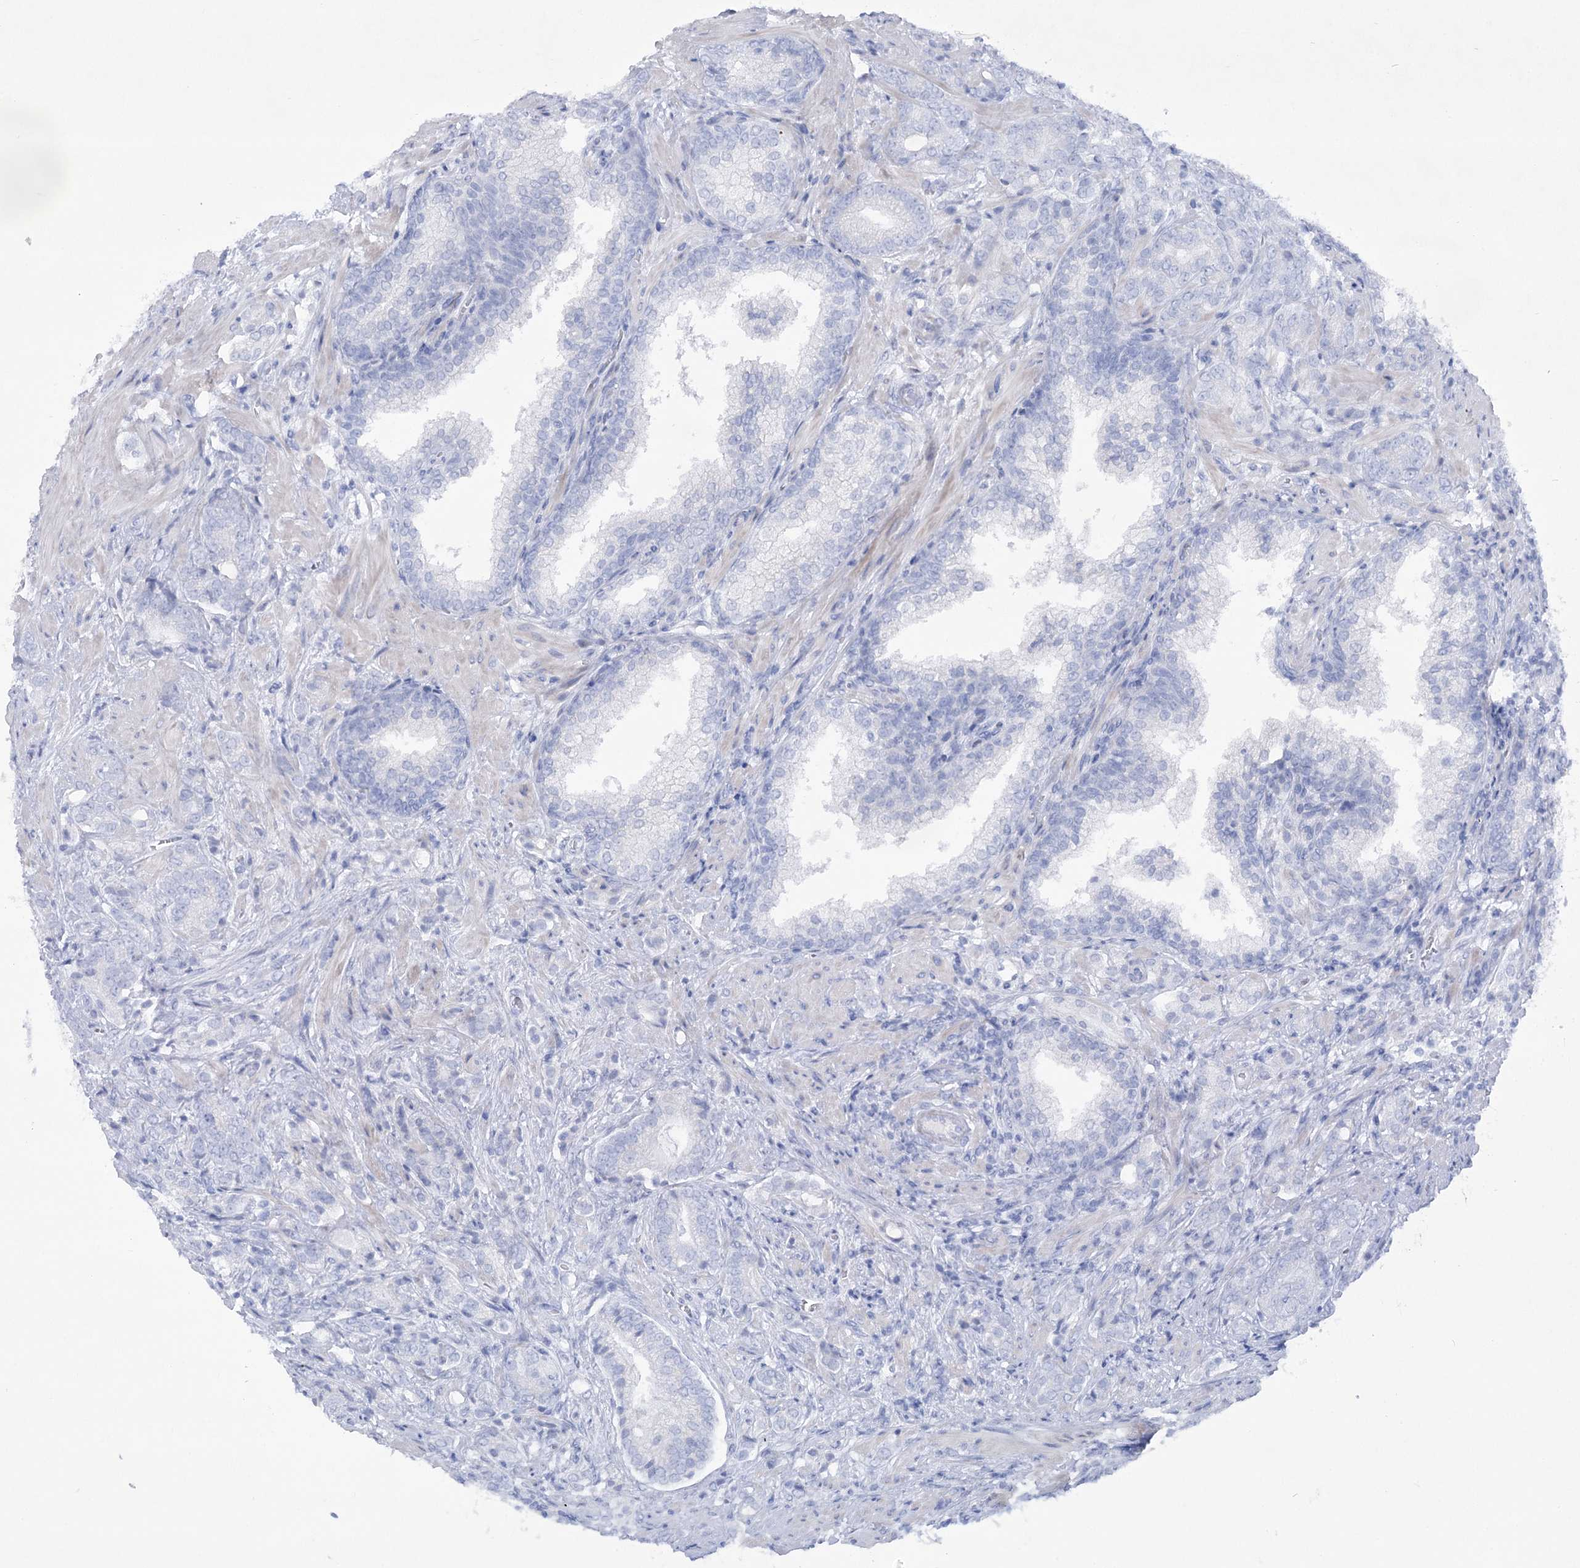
{"staining": {"intensity": "negative", "quantity": "none", "location": "none"}, "tissue": "prostate cancer", "cell_type": "Tumor cells", "image_type": "cancer", "snomed": [{"axis": "morphology", "description": "Adenocarcinoma, High grade"}, {"axis": "topography", "description": "Prostate"}], "caption": "Tumor cells are negative for protein expression in human prostate cancer.", "gene": "GBF1", "patient": {"sex": "male", "age": 57}}